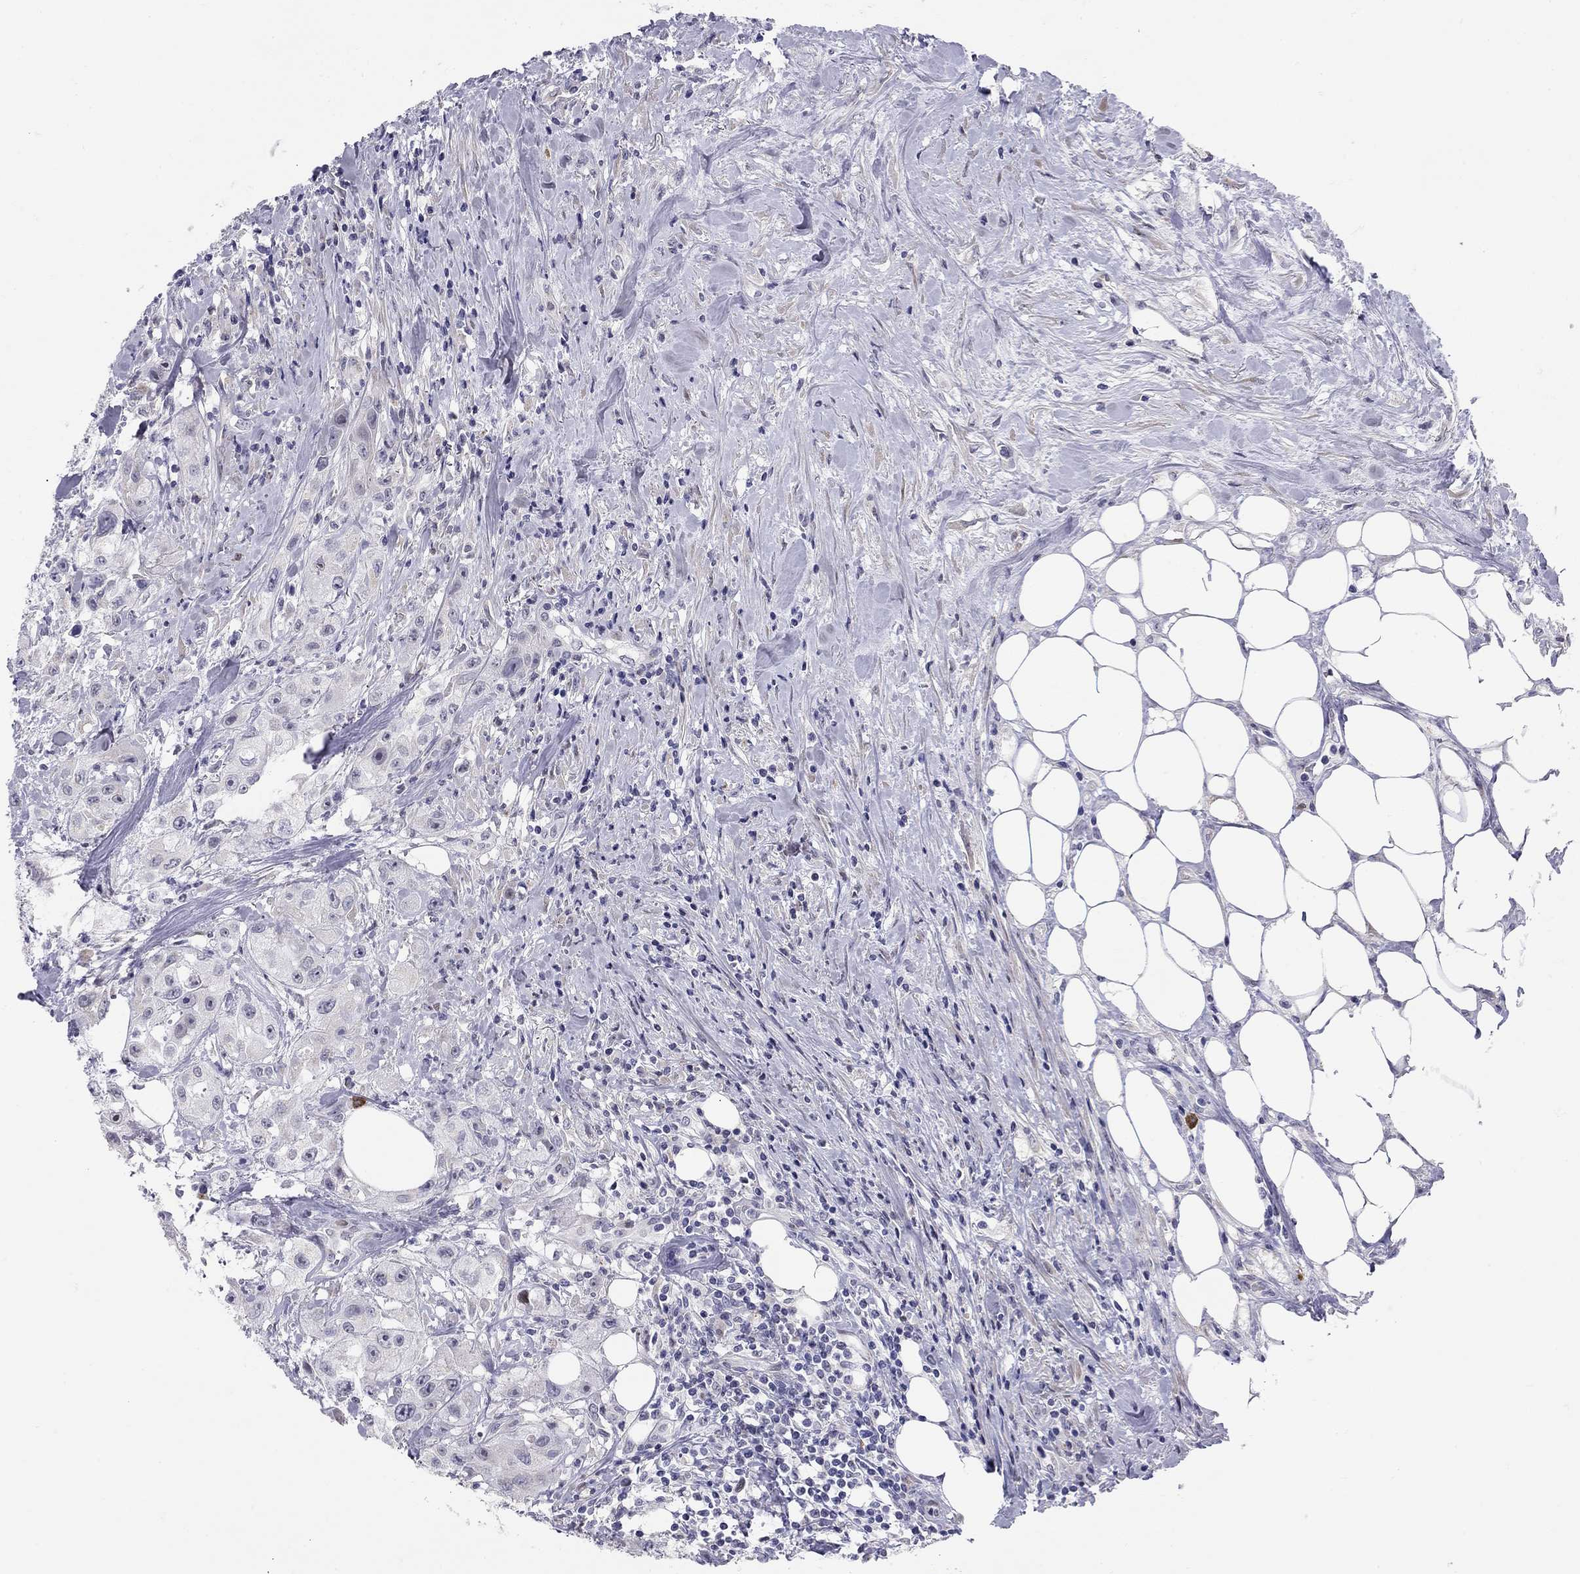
{"staining": {"intensity": "negative", "quantity": "none", "location": "none"}, "tissue": "urothelial cancer", "cell_type": "Tumor cells", "image_type": "cancer", "snomed": [{"axis": "morphology", "description": "Urothelial carcinoma, High grade"}, {"axis": "topography", "description": "Urinary bladder"}], "caption": "Tumor cells are negative for brown protein staining in urothelial carcinoma (high-grade).", "gene": "C8orf88", "patient": {"sex": "male", "age": 79}}